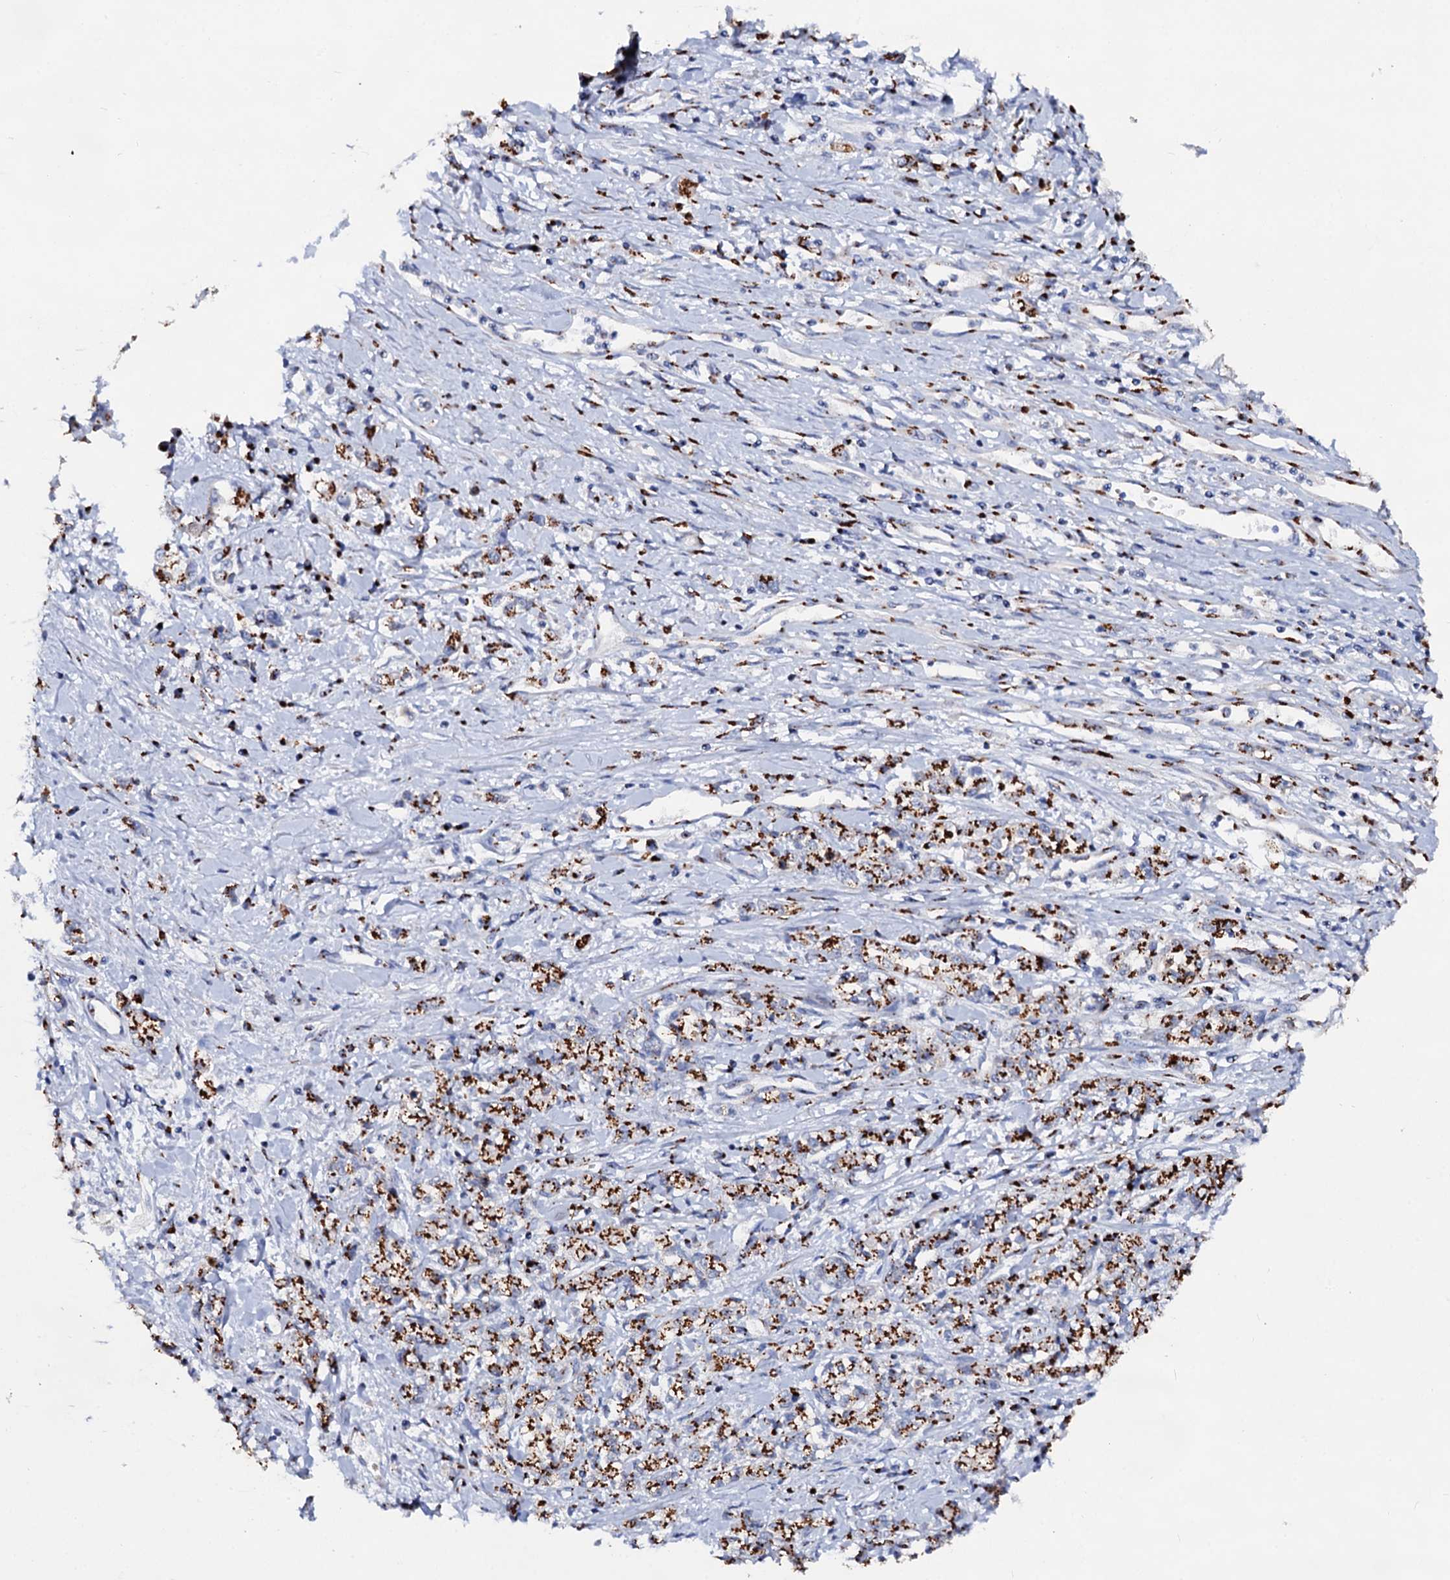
{"staining": {"intensity": "strong", "quantity": ">75%", "location": "cytoplasmic/membranous"}, "tissue": "stomach cancer", "cell_type": "Tumor cells", "image_type": "cancer", "snomed": [{"axis": "morphology", "description": "Adenocarcinoma, NOS"}, {"axis": "topography", "description": "Stomach"}], "caption": "Stomach adenocarcinoma stained with DAB IHC demonstrates high levels of strong cytoplasmic/membranous staining in approximately >75% of tumor cells. (DAB (3,3'-diaminobenzidine) IHC, brown staining for protein, blue staining for nuclei).", "gene": "TM9SF3", "patient": {"sex": "female", "age": 76}}